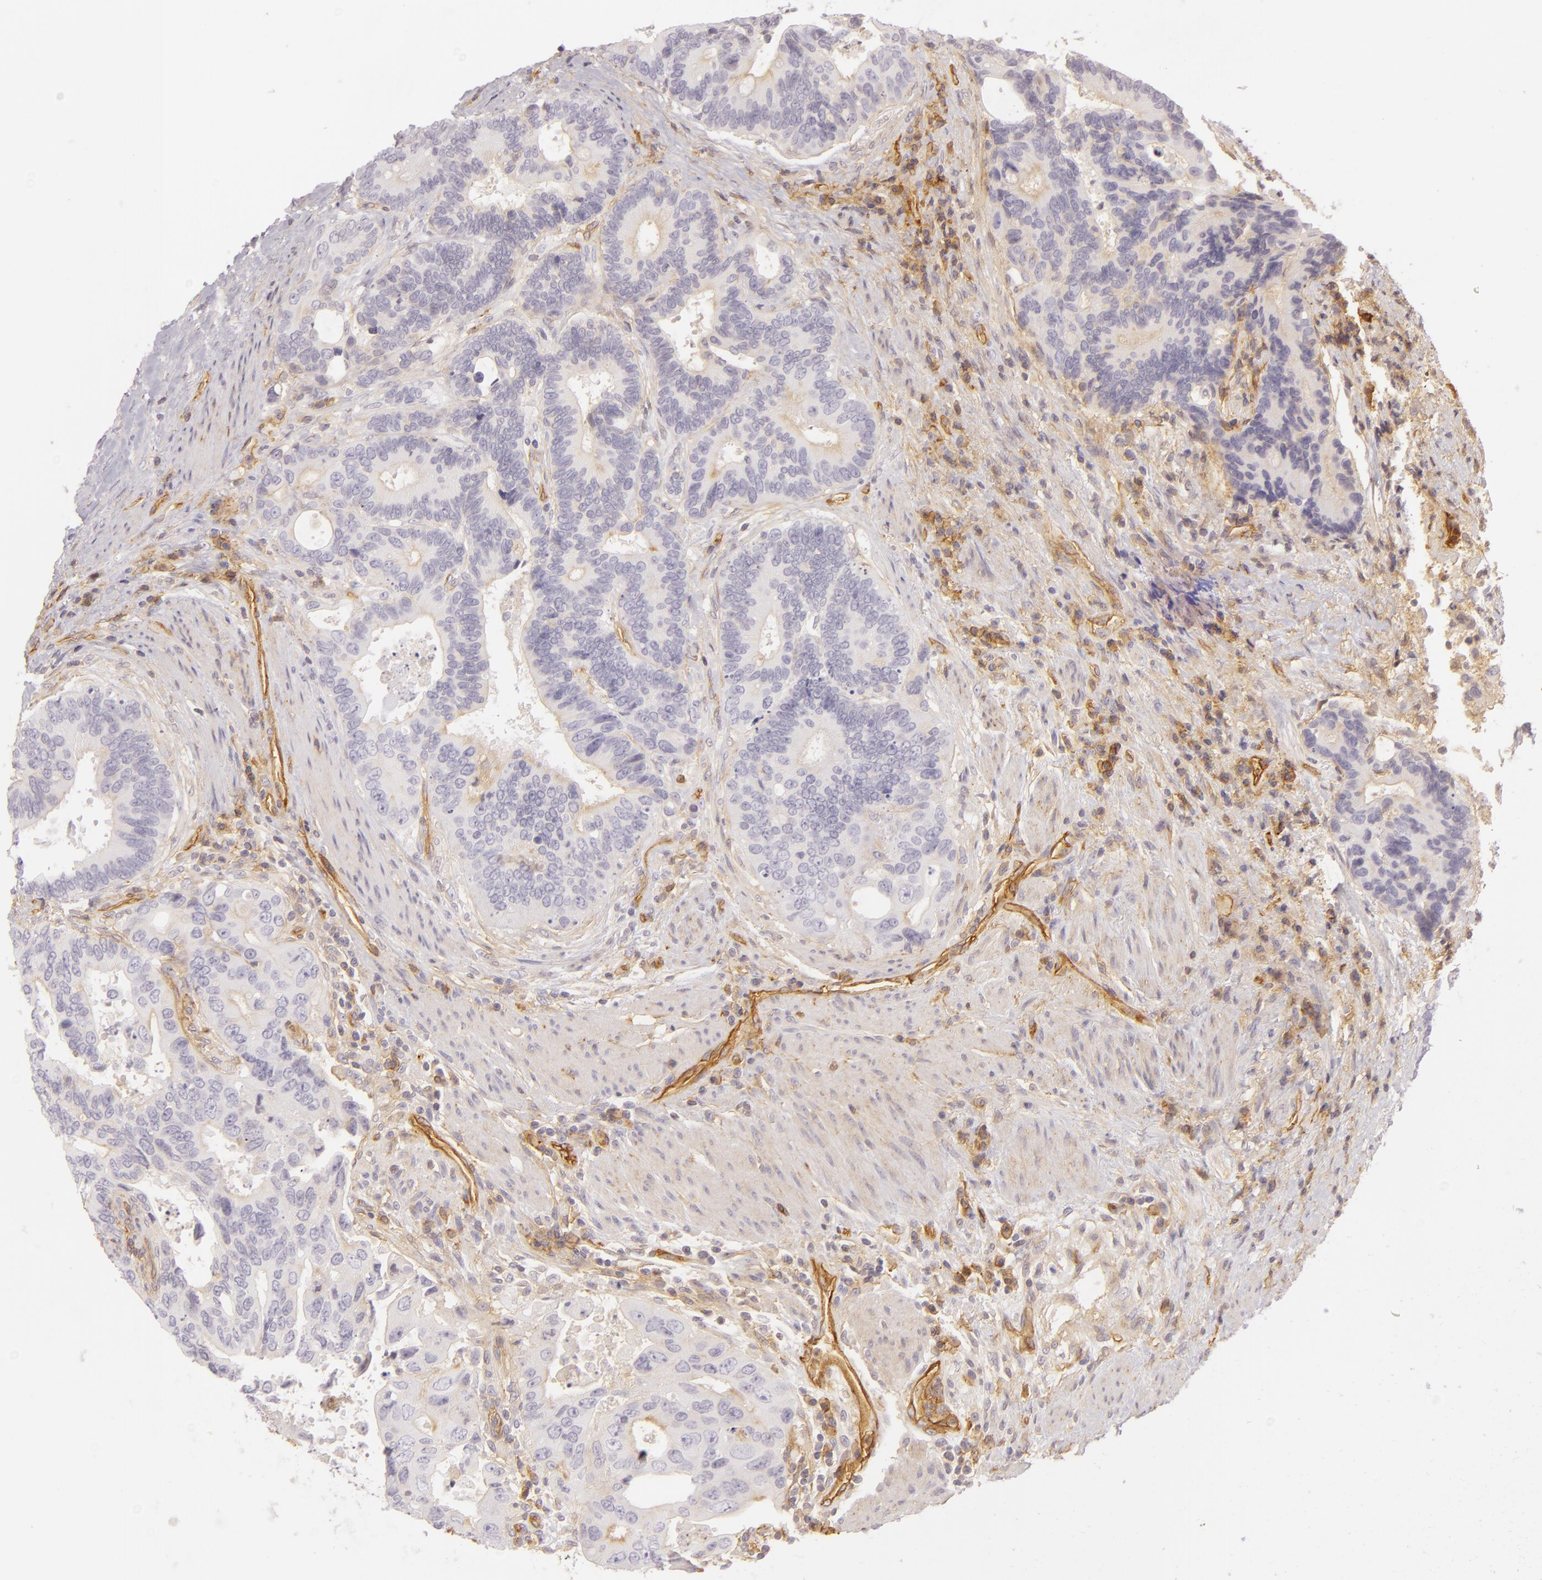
{"staining": {"intensity": "negative", "quantity": "none", "location": "none"}, "tissue": "colorectal cancer", "cell_type": "Tumor cells", "image_type": "cancer", "snomed": [{"axis": "morphology", "description": "Adenocarcinoma, NOS"}, {"axis": "topography", "description": "Rectum"}], "caption": "Tumor cells show no significant protein staining in colorectal adenocarcinoma.", "gene": "CD59", "patient": {"sex": "female", "age": 67}}